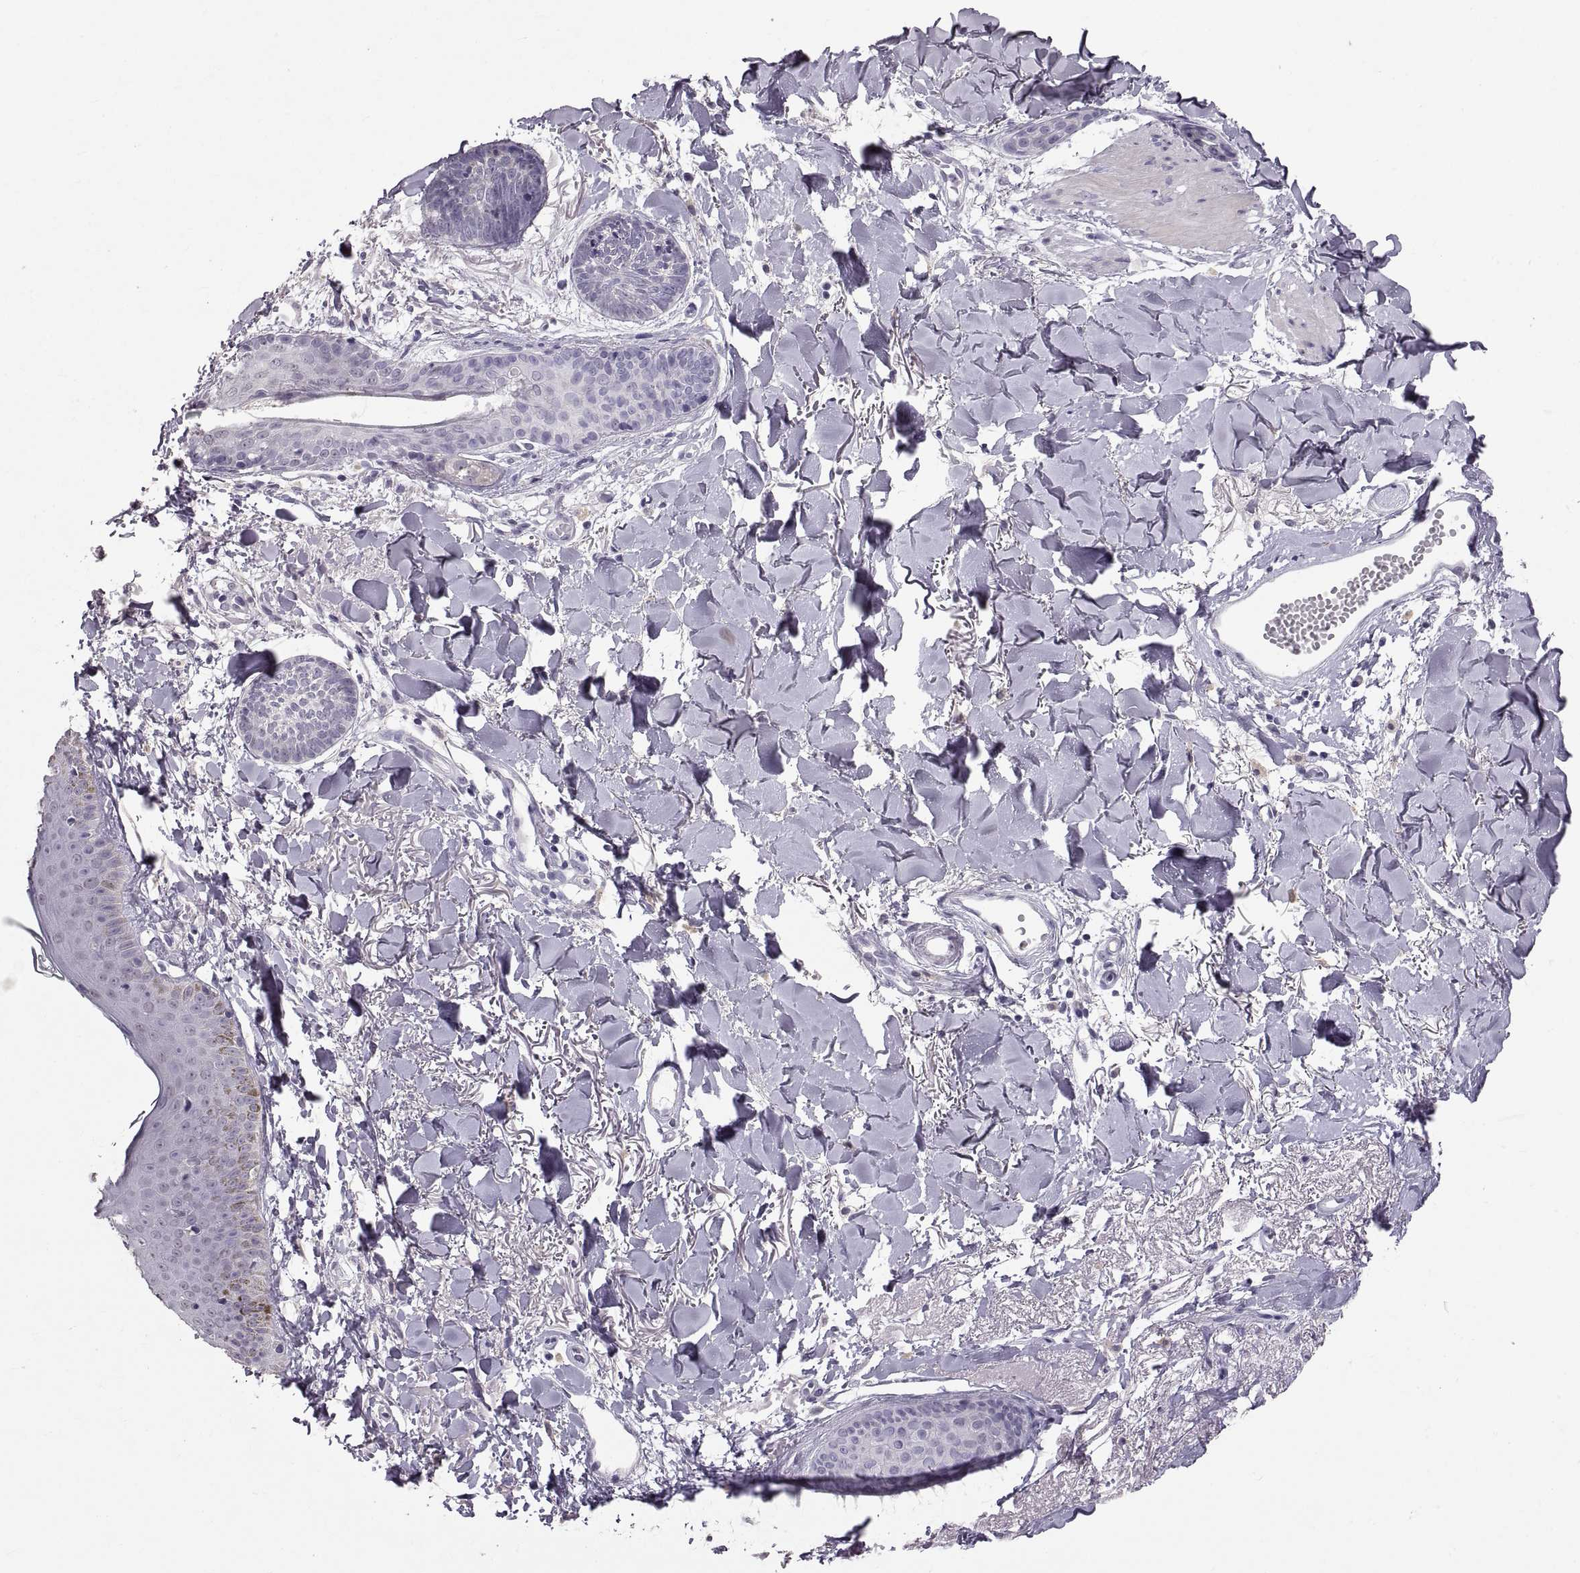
{"staining": {"intensity": "negative", "quantity": "none", "location": "none"}, "tissue": "skin cancer", "cell_type": "Tumor cells", "image_type": "cancer", "snomed": [{"axis": "morphology", "description": "Normal tissue, NOS"}, {"axis": "morphology", "description": "Basal cell carcinoma"}, {"axis": "topography", "description": "Skin"}], "caption": "Protein analysis of skin basal cell carcinoma shows no significant expression in tumor cells.", "gene": "SPACDR", "patient": {"sex": "male", "age": 84}}